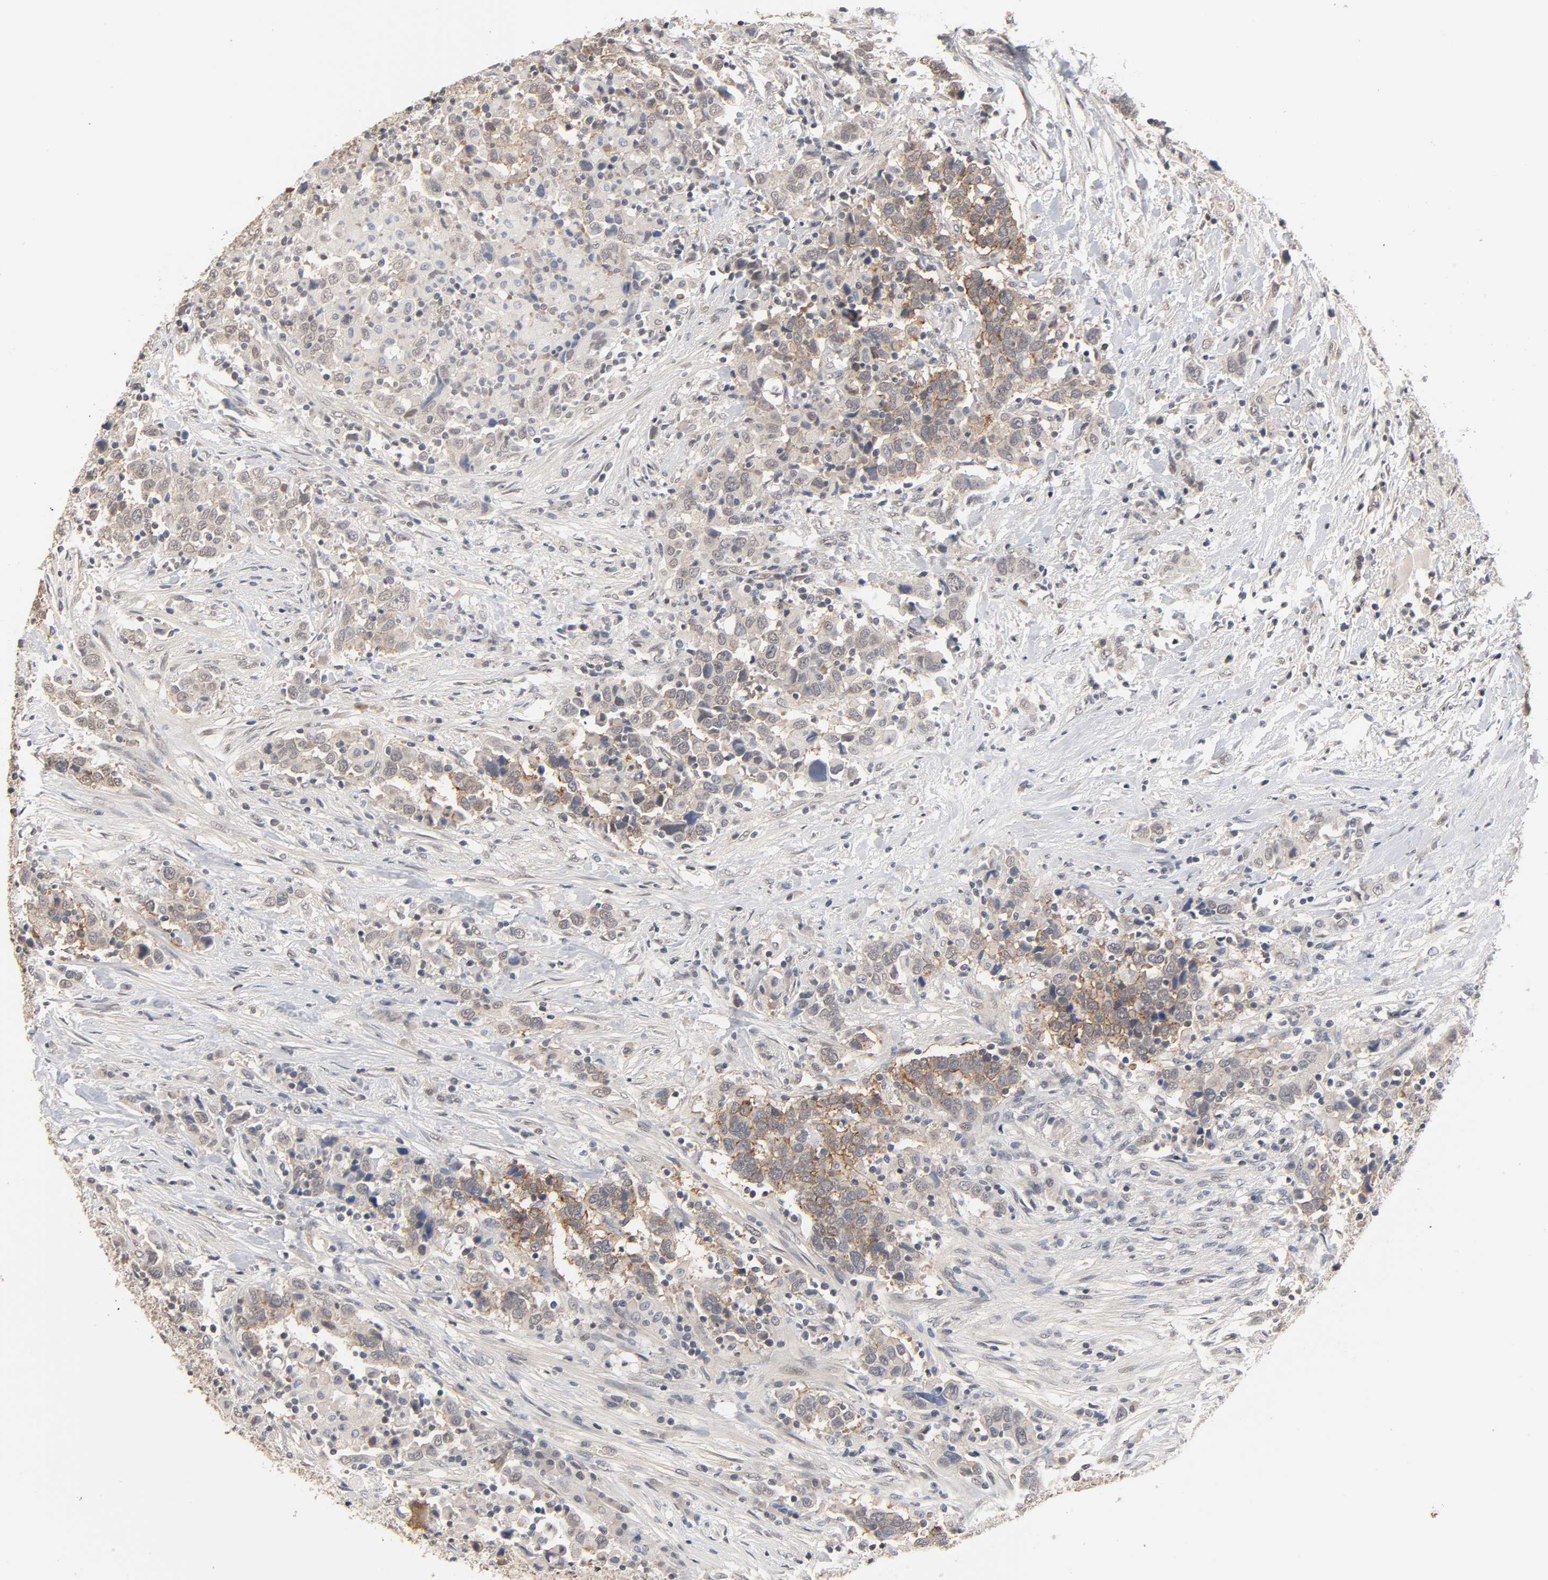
{"staining": {"intensity": "moderate", "quantity": ">75%", "location": "cytoplasmic/membranous"}, "tissue": "urothelial cancer", "cell_type": "Tumor cells", "image_type": "cancer", "snomed": [{"axis": "morphology", "description": "Urothelial carcinoma, High grade"}, {"axis": "topography", "description": "Urinary bladder"}], "caption": "Urothelial cancer stained with DAB immunohistochemistry (IHC) displays medium levels of moderate cytoplasmic/membranous staining in about >75% of tumor cells.", "gene": "HTR1E", "patient": {"sex": "male", "age": 61}}